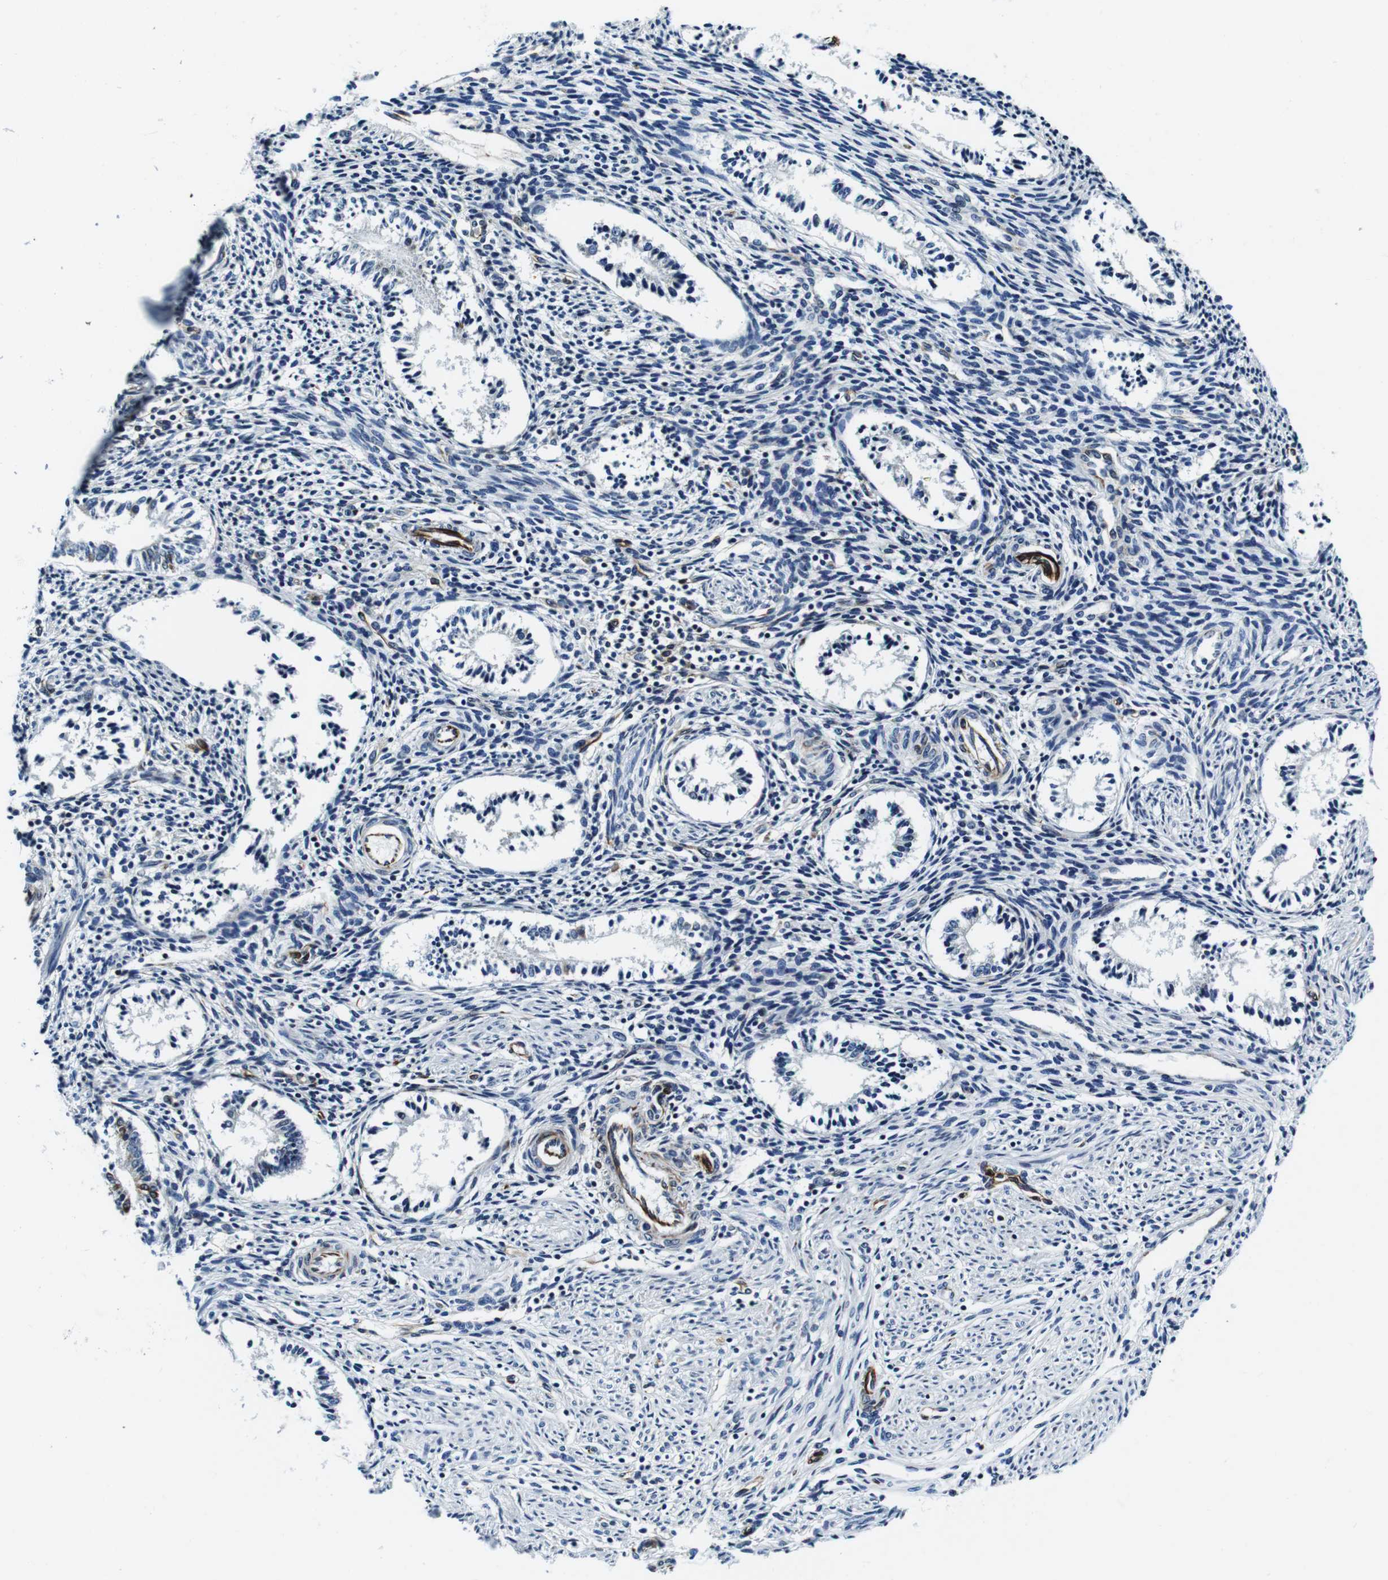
{"staining": {"intensity": "negative", "quantity": "none", "location": "none"}, "tissue": "endometrium", "cell_type": "Cells in endometrial stroma", "image_type": "normal", "snomed": [{"axis": "morphology", "description": "Normal tissue, NOS"}, {"axis": "topography", "description": "Endometrium"}], "caption": "IHC of unremarkable endometrium reveals no staining in cells in endometrial stroma. The staining is performed using DAB (3,3'-diaminobenzidine) brown chromogen with nuclei counter-stained in using hematoxylin.", "gene": "FAR2", "patient": {"sex": "female", "age": 42}}